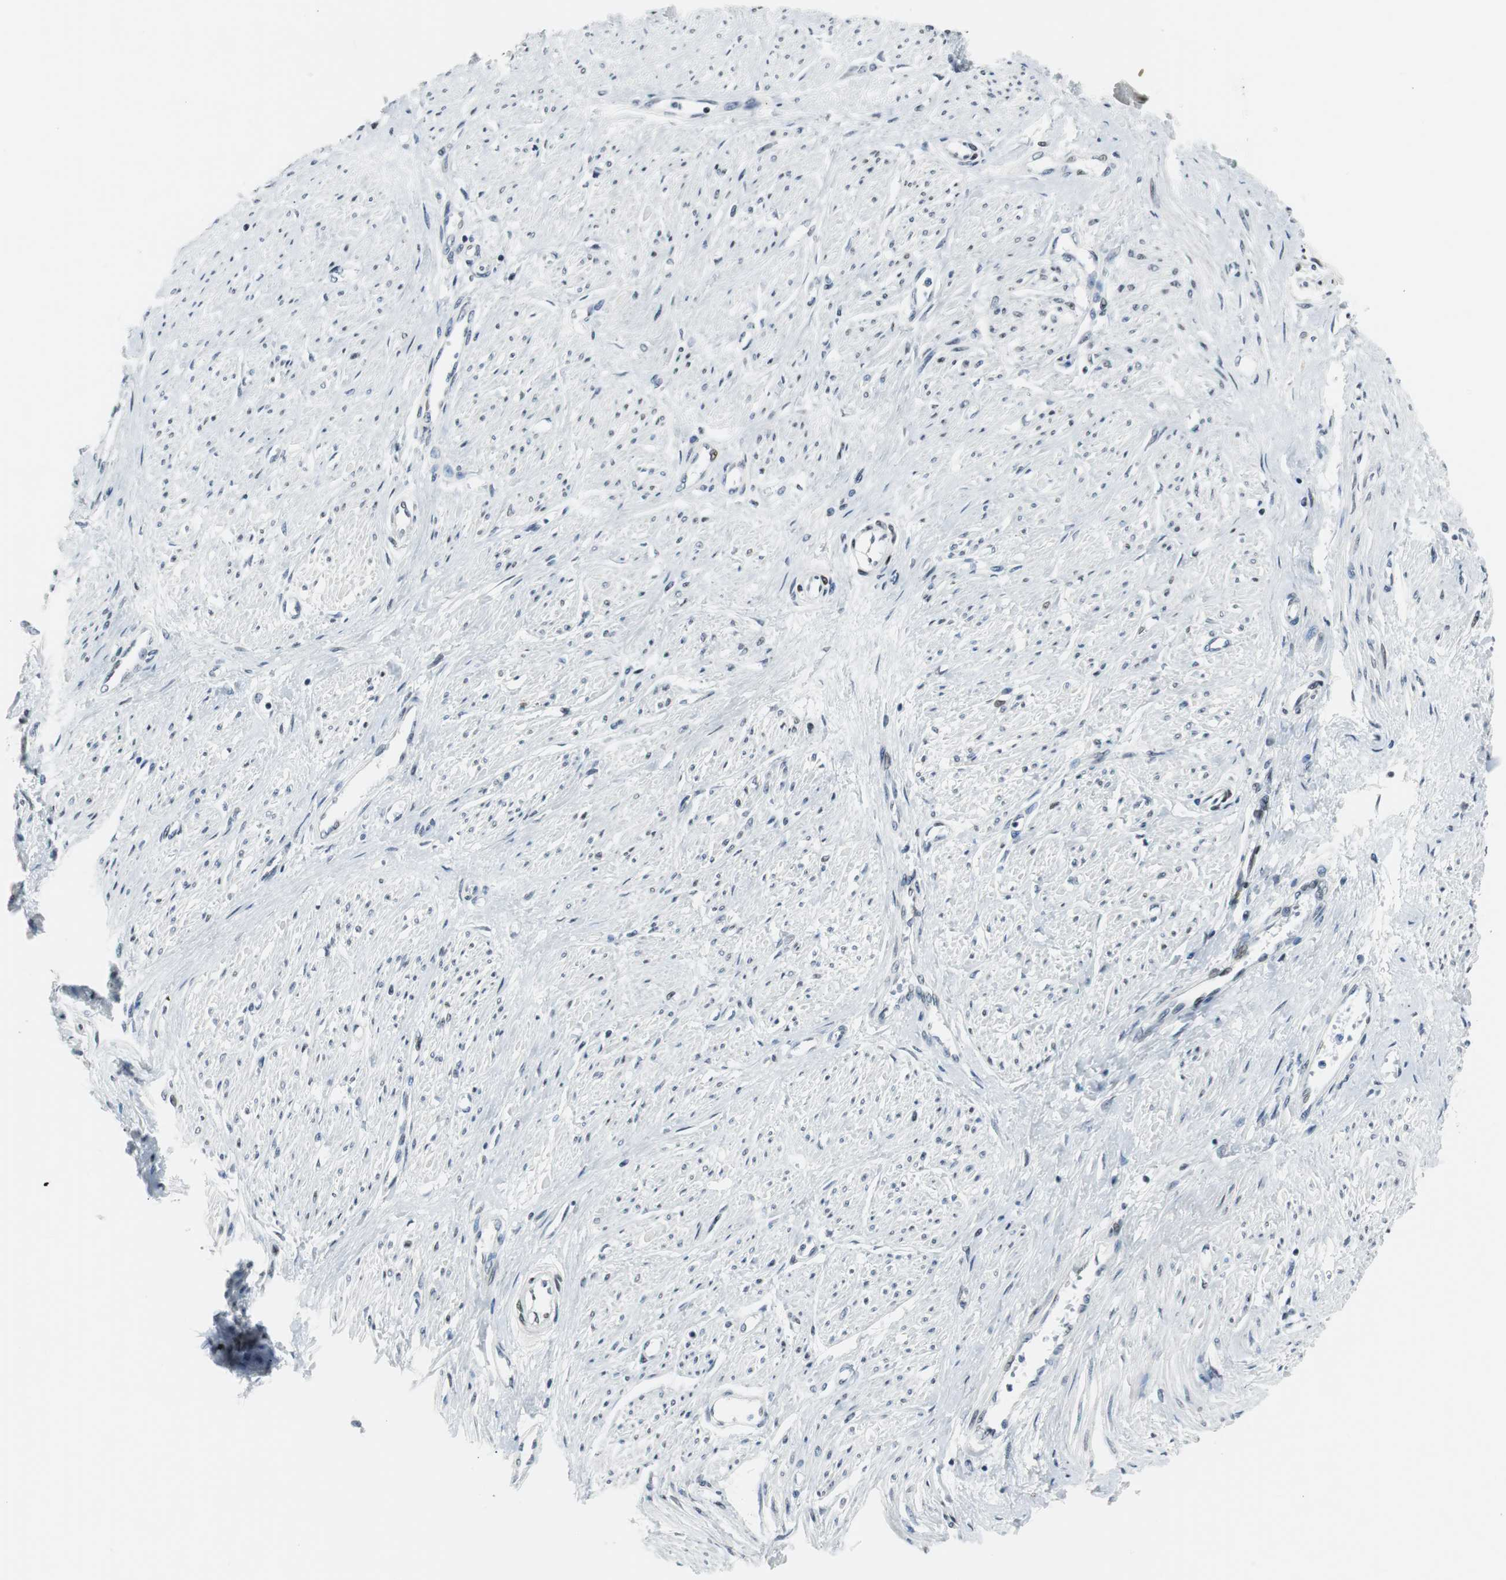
{"staining": {"intensity": "weak", "quantity": ">75%", "location": "nuclear"}, "tissue": "smooth muscle", "cell_type": "Smooth muscle cells", "image_type": "normal", "snomed": [{"axis": "morphology", "description": "Normal tissue, NOS"}, {"axis": "topography", "description": "Smooth muscle"}, {"axis": "topography", "description": "Uterus"}], "caption": "The histopathology image demonstrates a brown stain indicating the presence of a protein in the nuclear of smooth muscle cells in smooth muscle. (DAB (3,3'-diaminobenzidine) IHC with brightfield microscopy, high magnification).", "gene": "MTA1", "patient": {"sex": "female", "age": 39}}